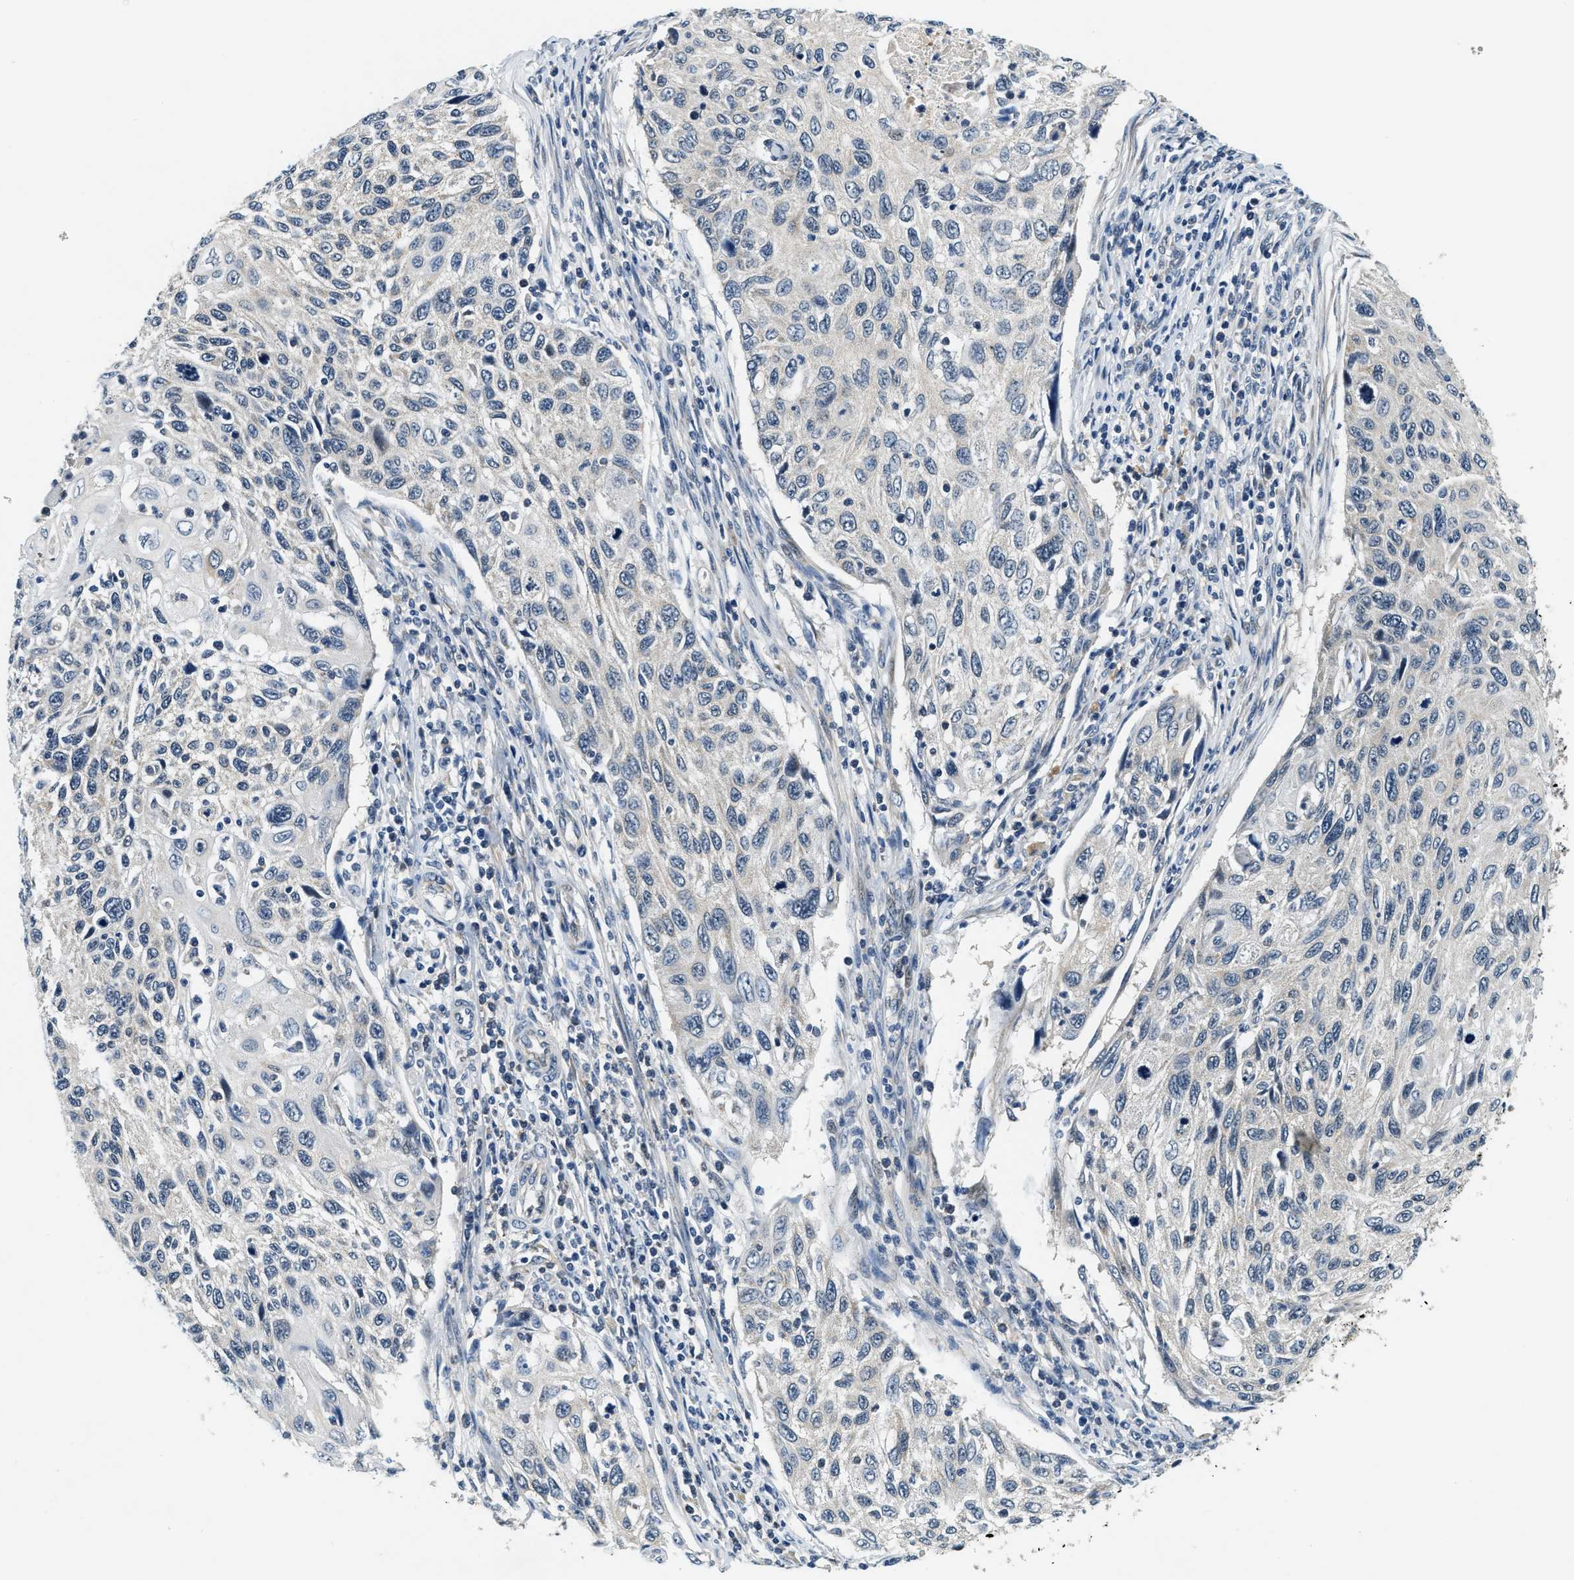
{"staining": {"intensity": "negative", "quantity": "none", "location": "none"}, "tissue": "cervical cancer", "cell_type": "Tumor cells", "image_type": "cancer", "snomed": [{"axis": "morphology", "description": "Squamous cell carcinoma, NOS"}, {"axis": "topography", "description": "Cervix"}], "caption": "Cervical cancer was stained to show a protein in brown. There is no significant expression in tumor cells.", "gene": "YAE1", "patient": {"sex": "female", "age": 70}}